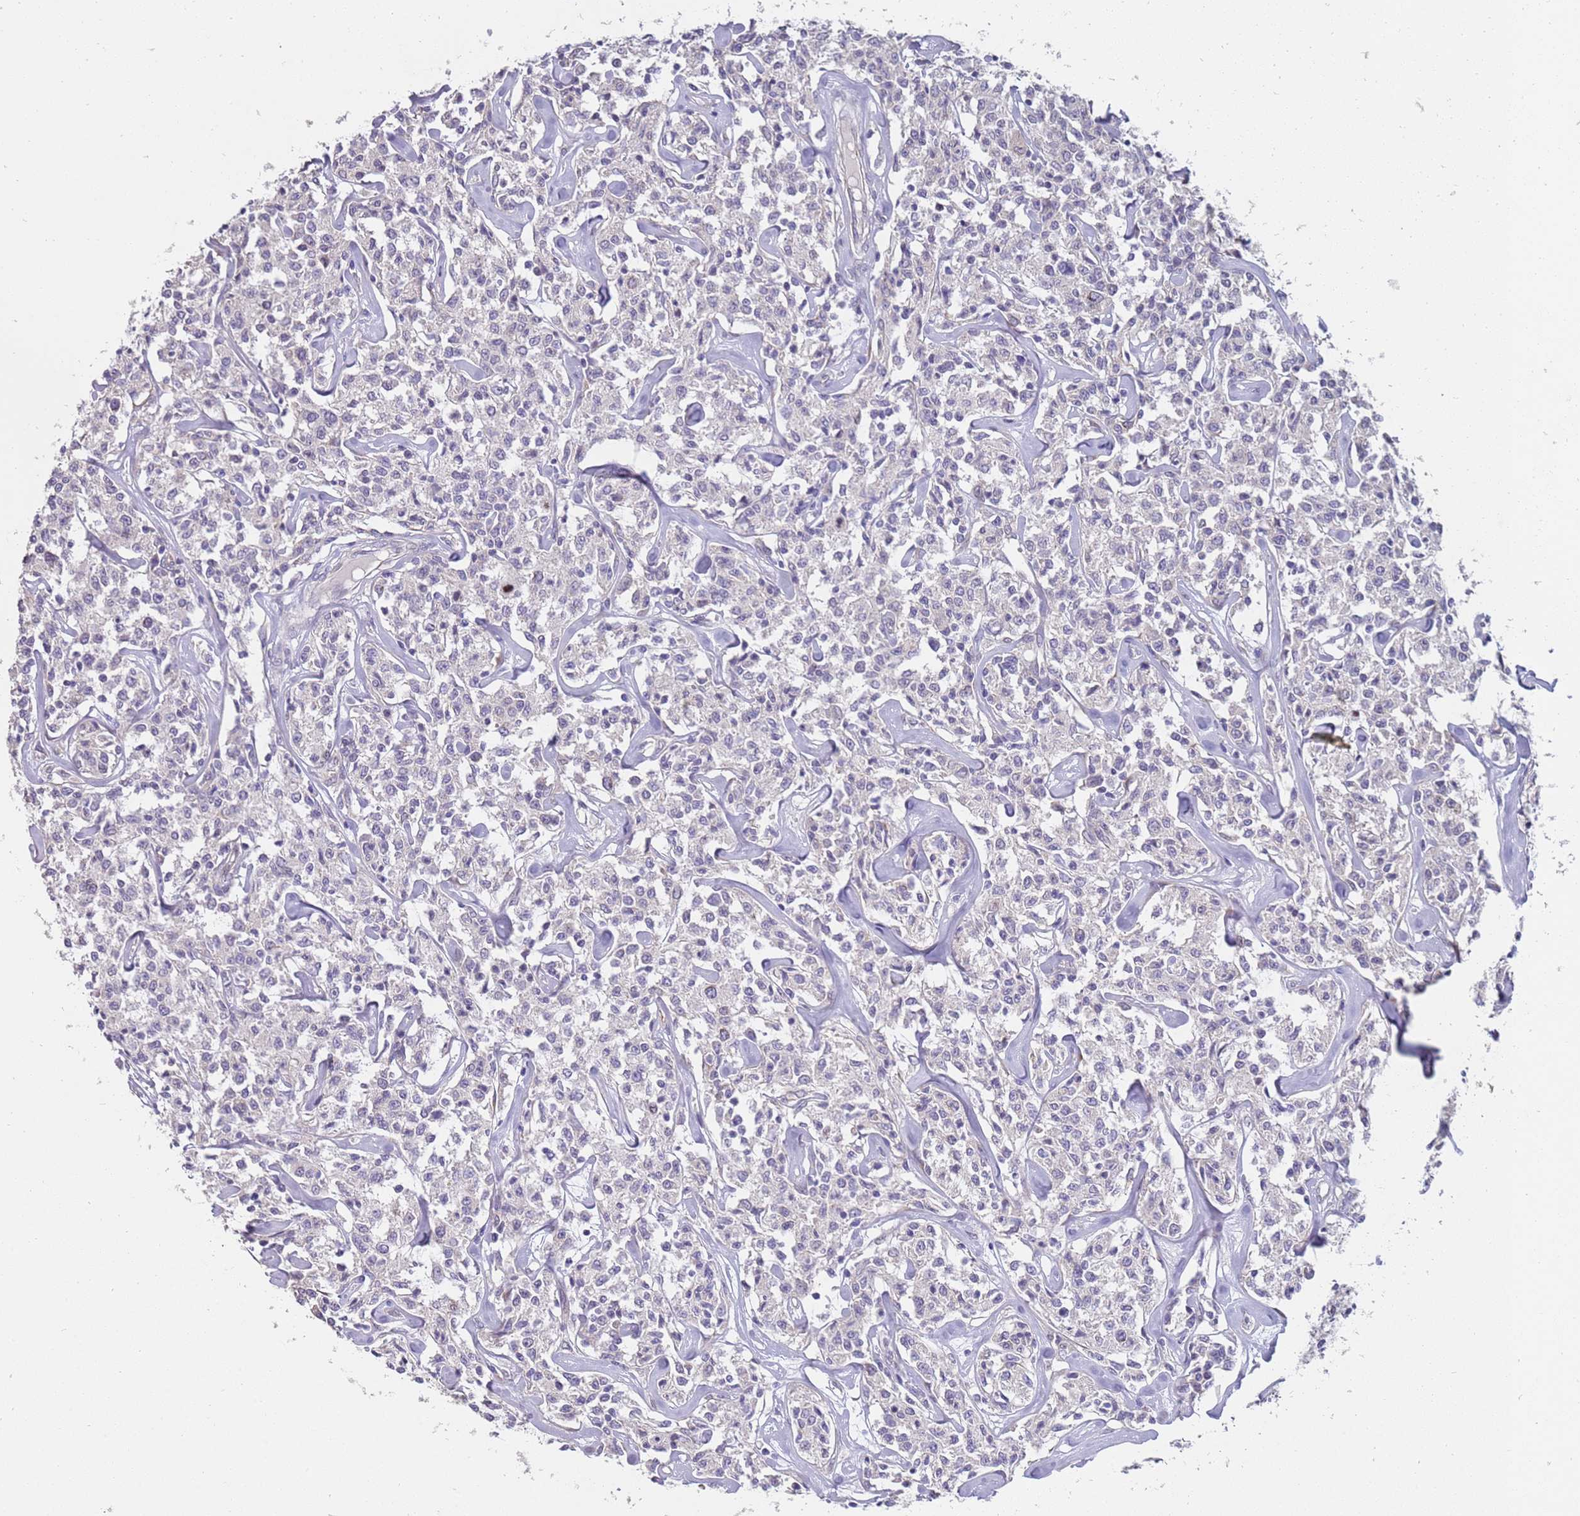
{"staining": {"intensity": "negative", "quantity": "none", "location": "none"}, "tissue": "lymphoma", "cell_type": "Tumor cells", "image_type": "cancer", "snomed": [{"axis": "morphology", "description": "Malignant lymphoma, non-Hodgkin's type, Low grade"}, {"axis": "topography", "description": "Small intestine"}], "caption": "An immunohistochemistry image of lymphoma is shown. There is no staining in tumor cells of lymphoma. (Immunohistochemistry, brightfield microscopy, high magnification).", "gene": "NMUR2", "patient": {"sex": "female", "age": 59}}